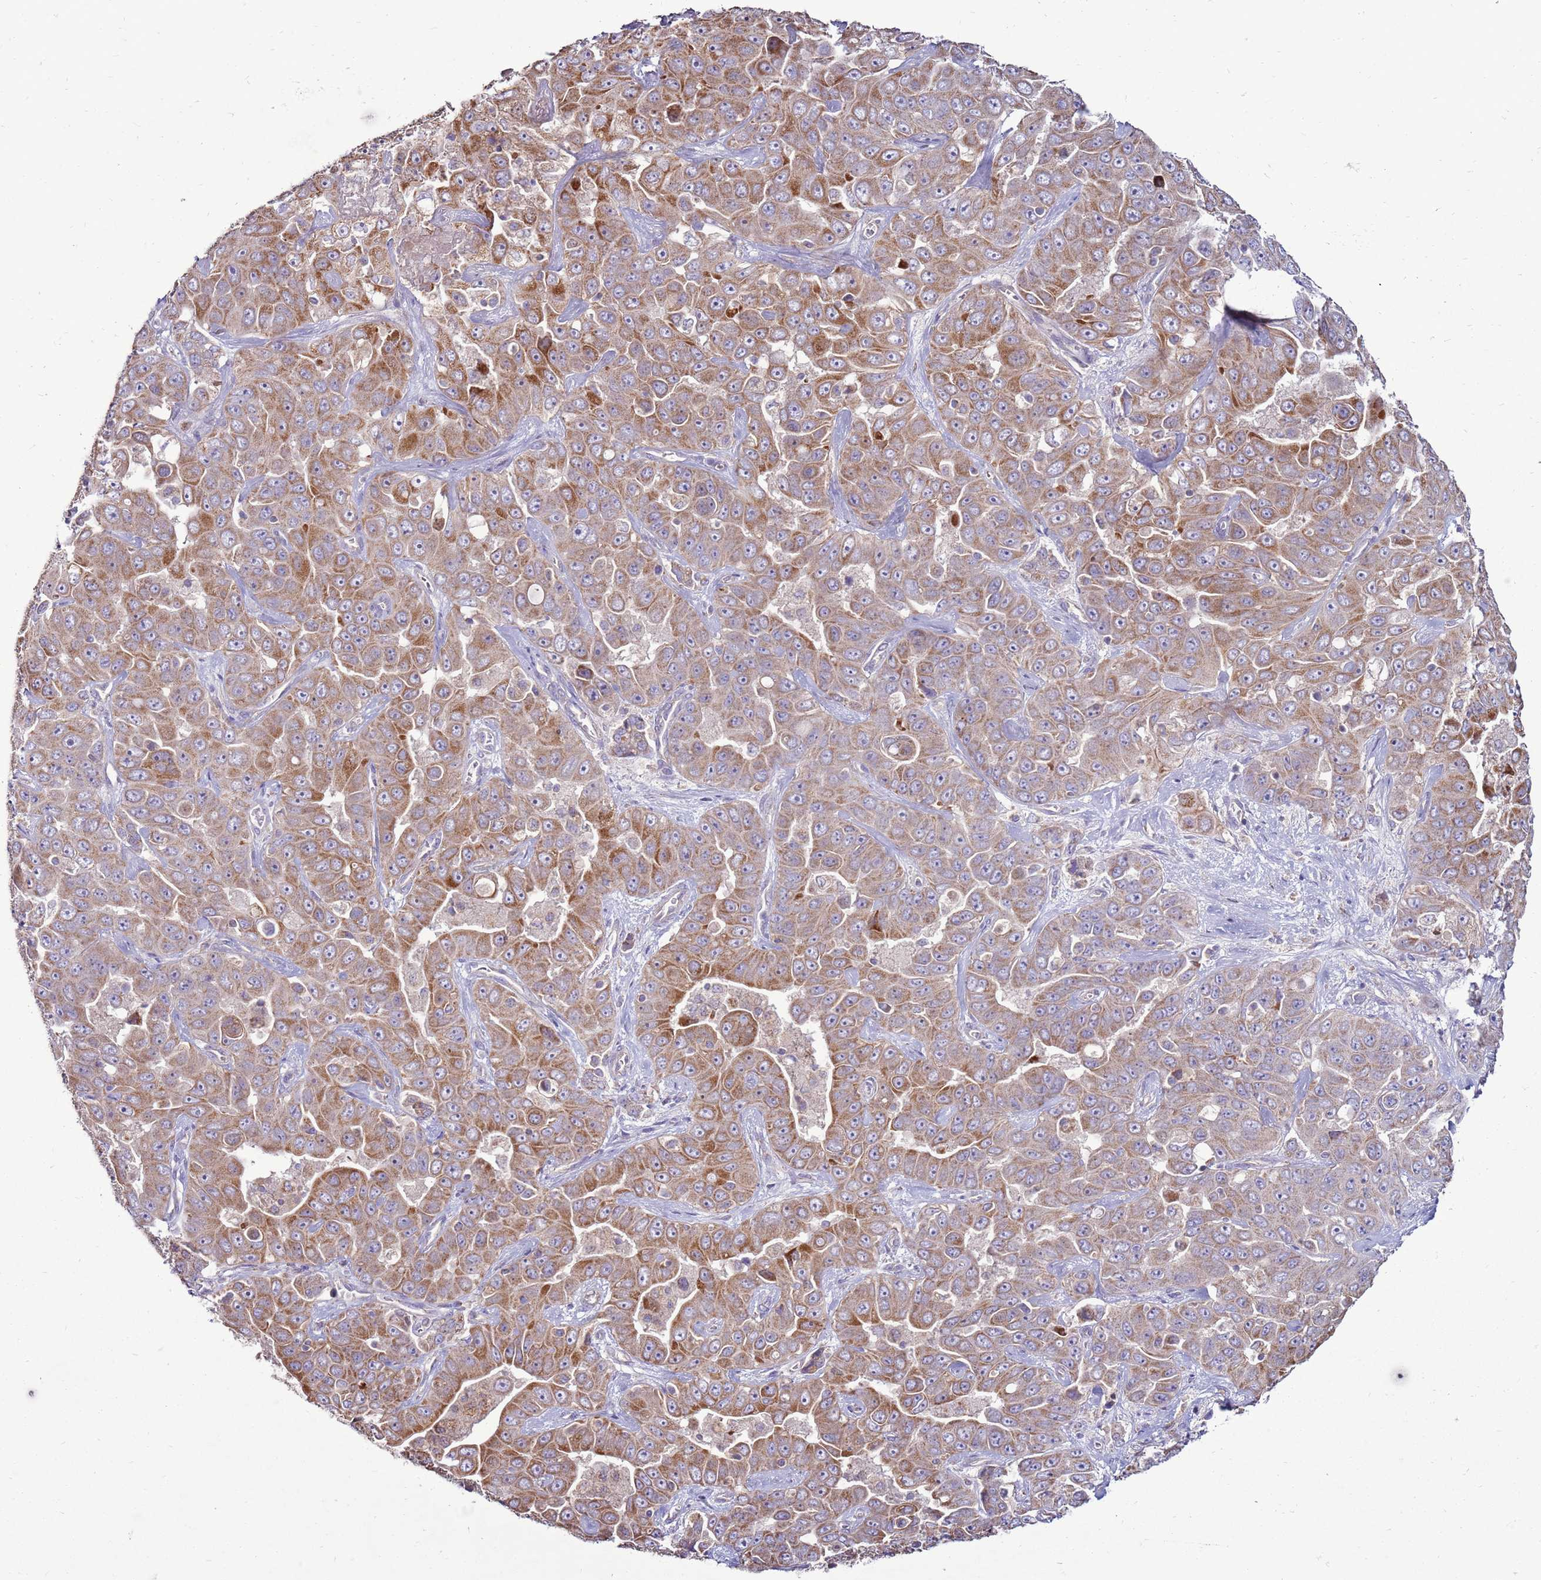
{"staining": {"intensity": "moderate", "quantity": ">75%", "location": "cytoplasmic/membranous"}, "tissue": "liver cancer", "cell_type": "Tumor cells", "image_type": "cancer", "snomed": [{"axis": "morphology", "description": "Cholangiocarcinoma"}, {"axis": "topography", "description": "Liver"}], "caption": "IHC staining of liver cancer, which reveals medium levels of moderate cytoplasmic/membranous expression in approximately >75% of tumor cells indicating moderate cytoplasmic/membranous protein positivity. The staining was performed using DAB (3,3'-diaminobenzidine) (brown) for protein detection and nuclei were counterstained in hematoxylin (blue).", "gene": "TRAPPC4", "patient": {"sex": "female", "age": 52}}